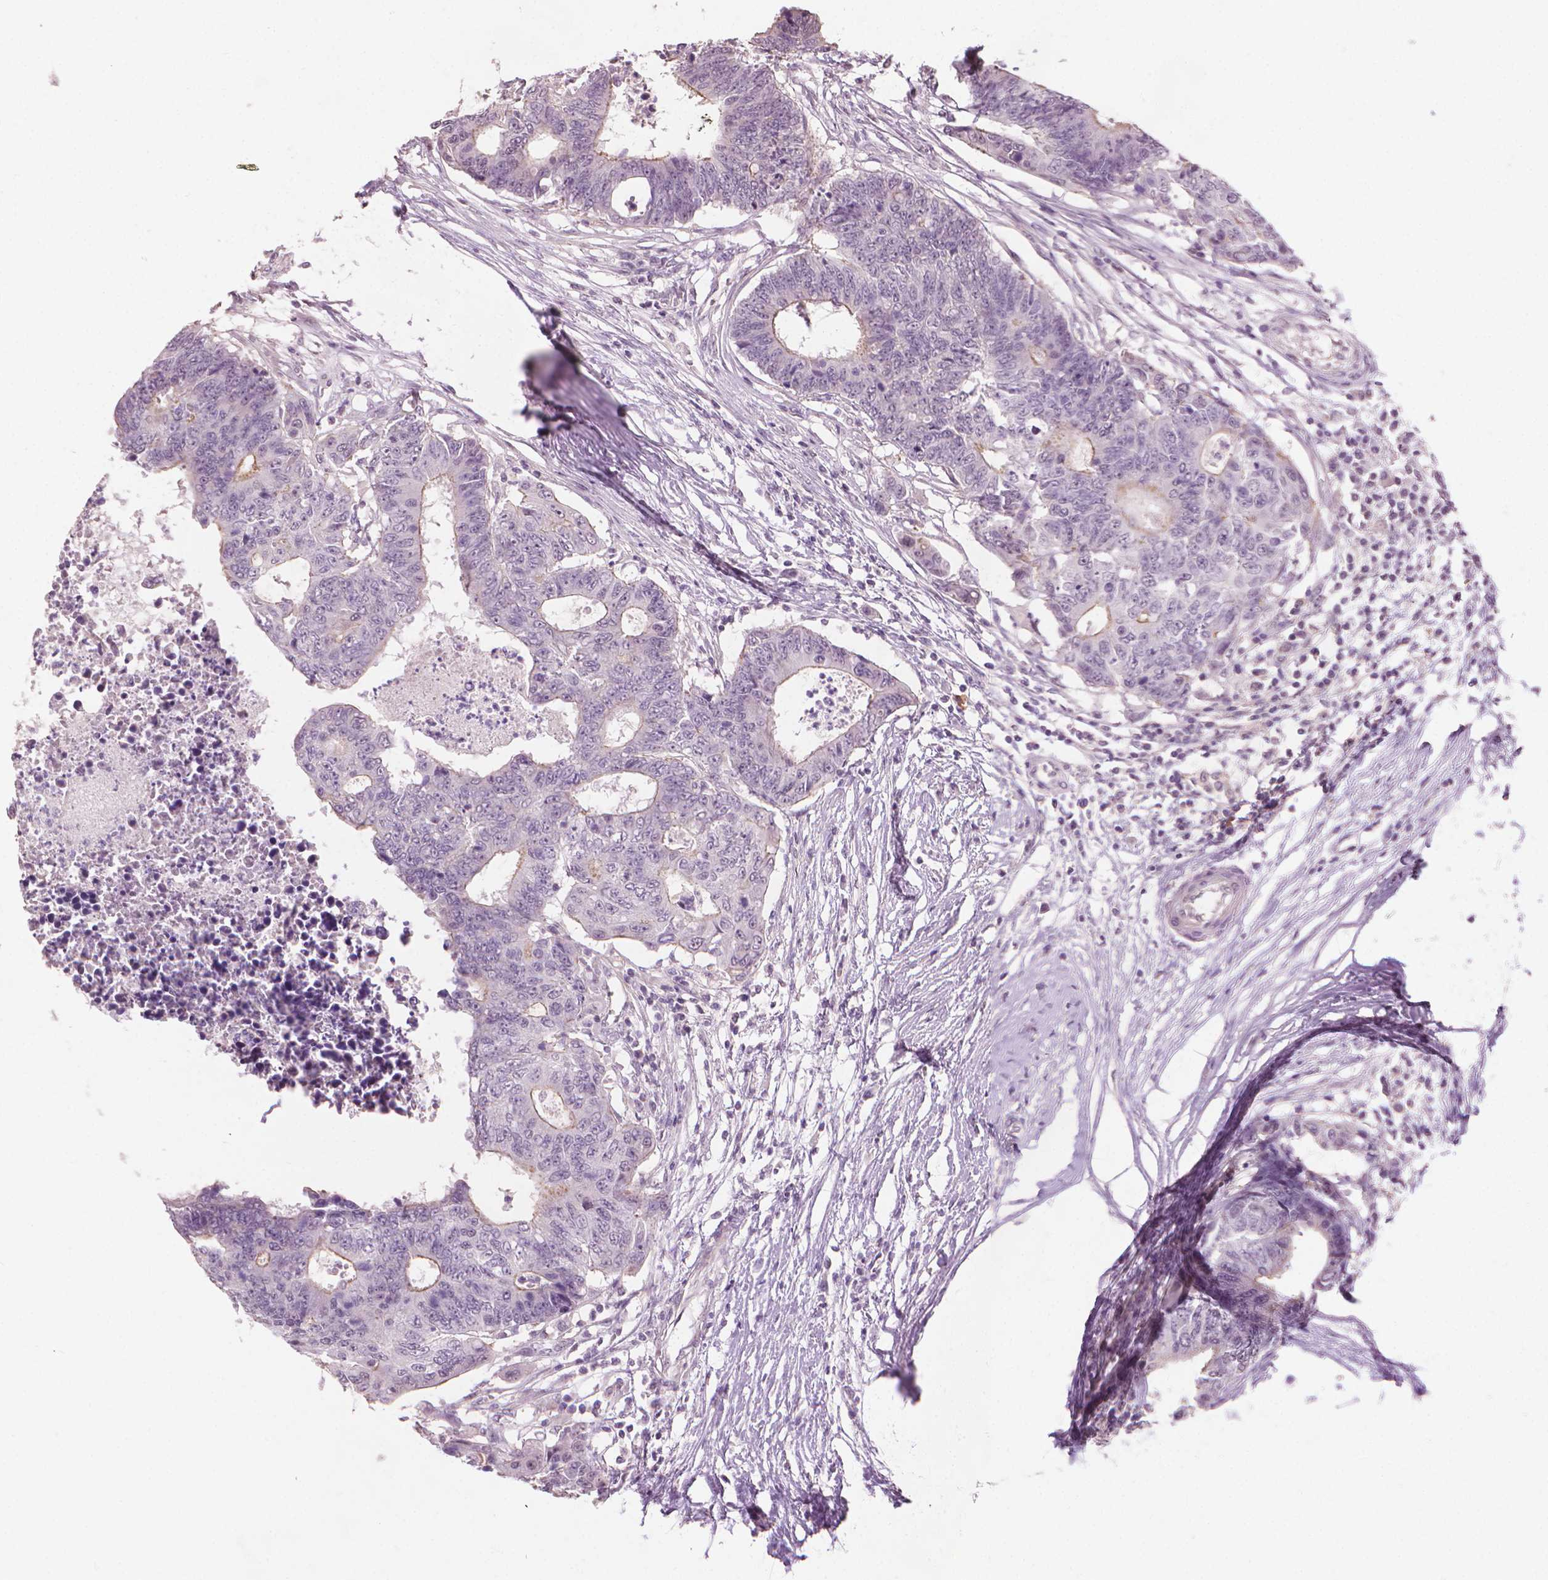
{"staining": {"intensity": "weak", "quantity": "<25%", "location": "cytoplasmic/membranous"}, "tissue": "colorectal cancer", "cell_type": "Tumor cells", "image_type": "cancer", "snomed": [{"axis": "morphology", "description": "Adenocarcinoma, NOS"}, {"axis": "topography", "description": "Colon"}], "caption": "IHC micrograph of adenocarcinoma (colorectal) stained for a protein (brown), which demonstrates no staining in tumor cells.", "gene": "SAXO2", "patient": {"sex": "female", "age": 48}}